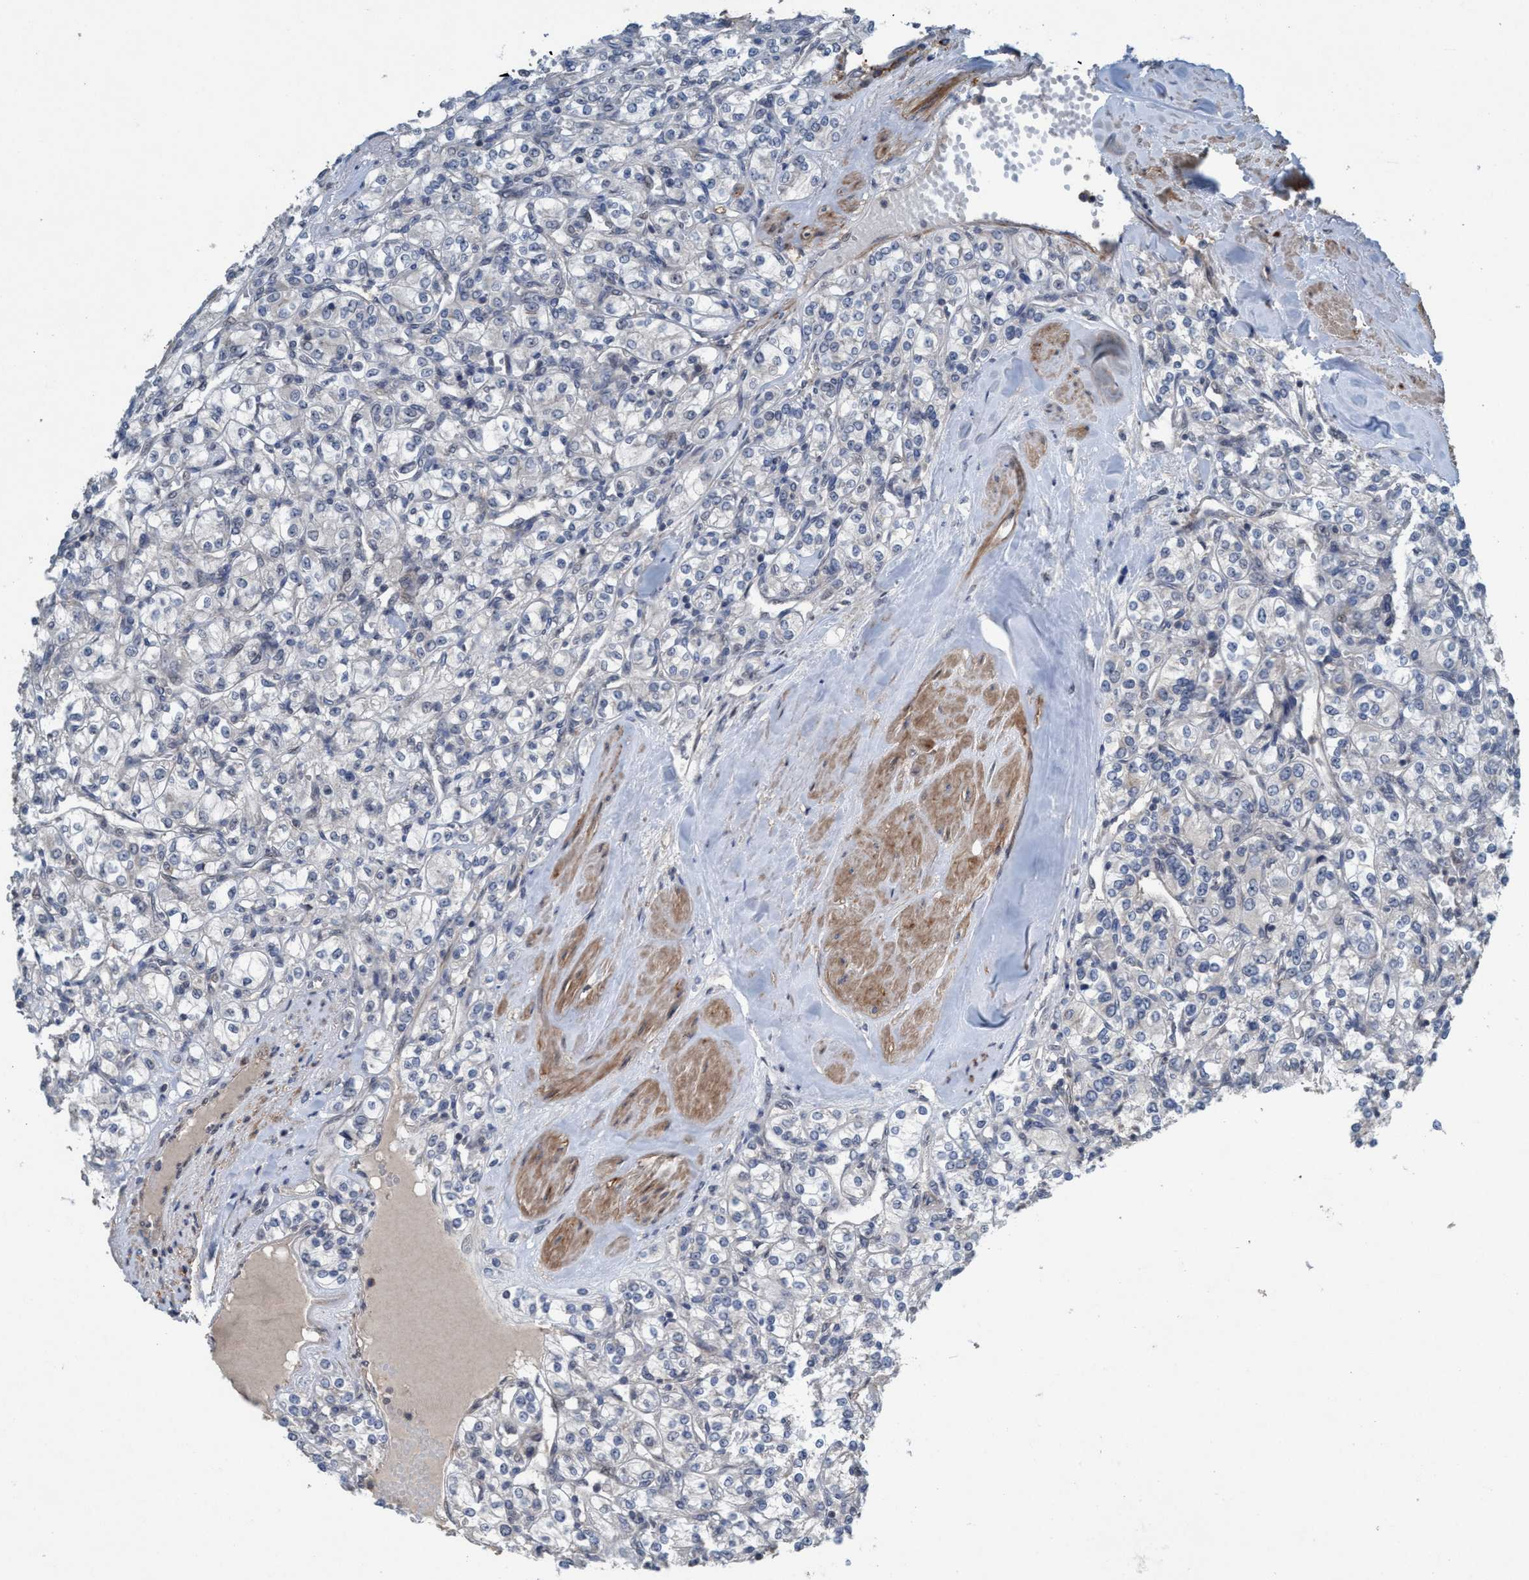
{"staining": {"intensity": "negative", "quantity": "none", "location": "none"}, "tissue": "renal cancer", "cell_type": "Tumor cells", "image_type": "cancer", "snomed": [{"axis": "morphology", "description": "Adenocarcinoma, NOS"}, {"axis": "topography", "description": "Kidney"}], "caption": "An image of renal adenocarcinoma stained for a protein displays no brown staining in tumor cells. (DAB (3,3'-diaminobenzidine) IHC, high magnification).", "gene": "NISCH", "patient": {"sex": "male", "age": 77}}